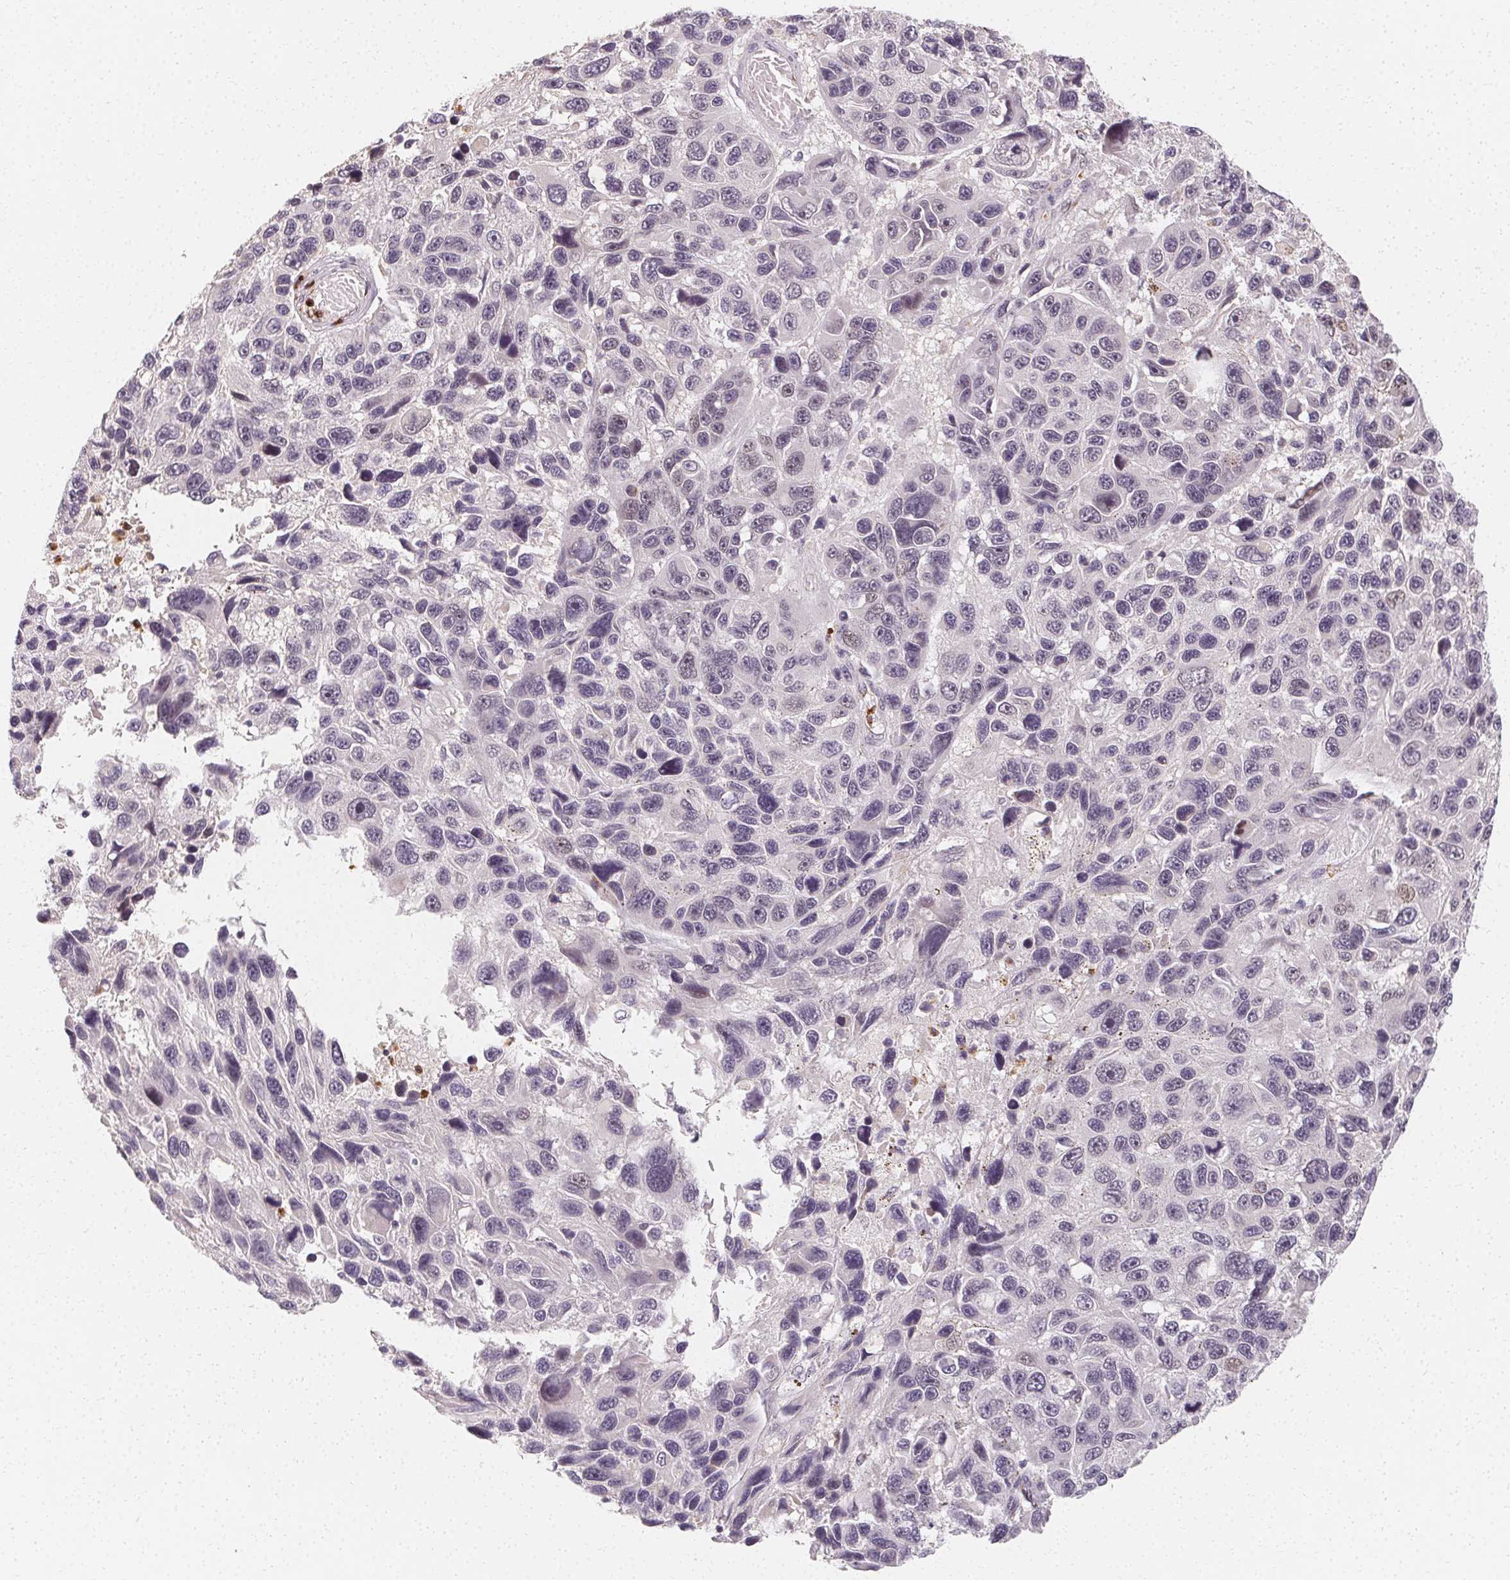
{"staining": {"intensity": "negative", "quantity": "none", "location": "none"}, "tissue": "melanoma", "cell_type": "Tumor cells", "image_type": "cancer", "snomed": [{"axis": "morphology", "description": "Malignant melanoma, NOS"}, {"axis": "topography", "description": "Skin"}], "caption": "Malignant melanoma was stained to show a protein in brown. There is no significant expression in tumor cells.", "gene": "CLCNKB", "patient": {"sex": "male", "age": 53}}